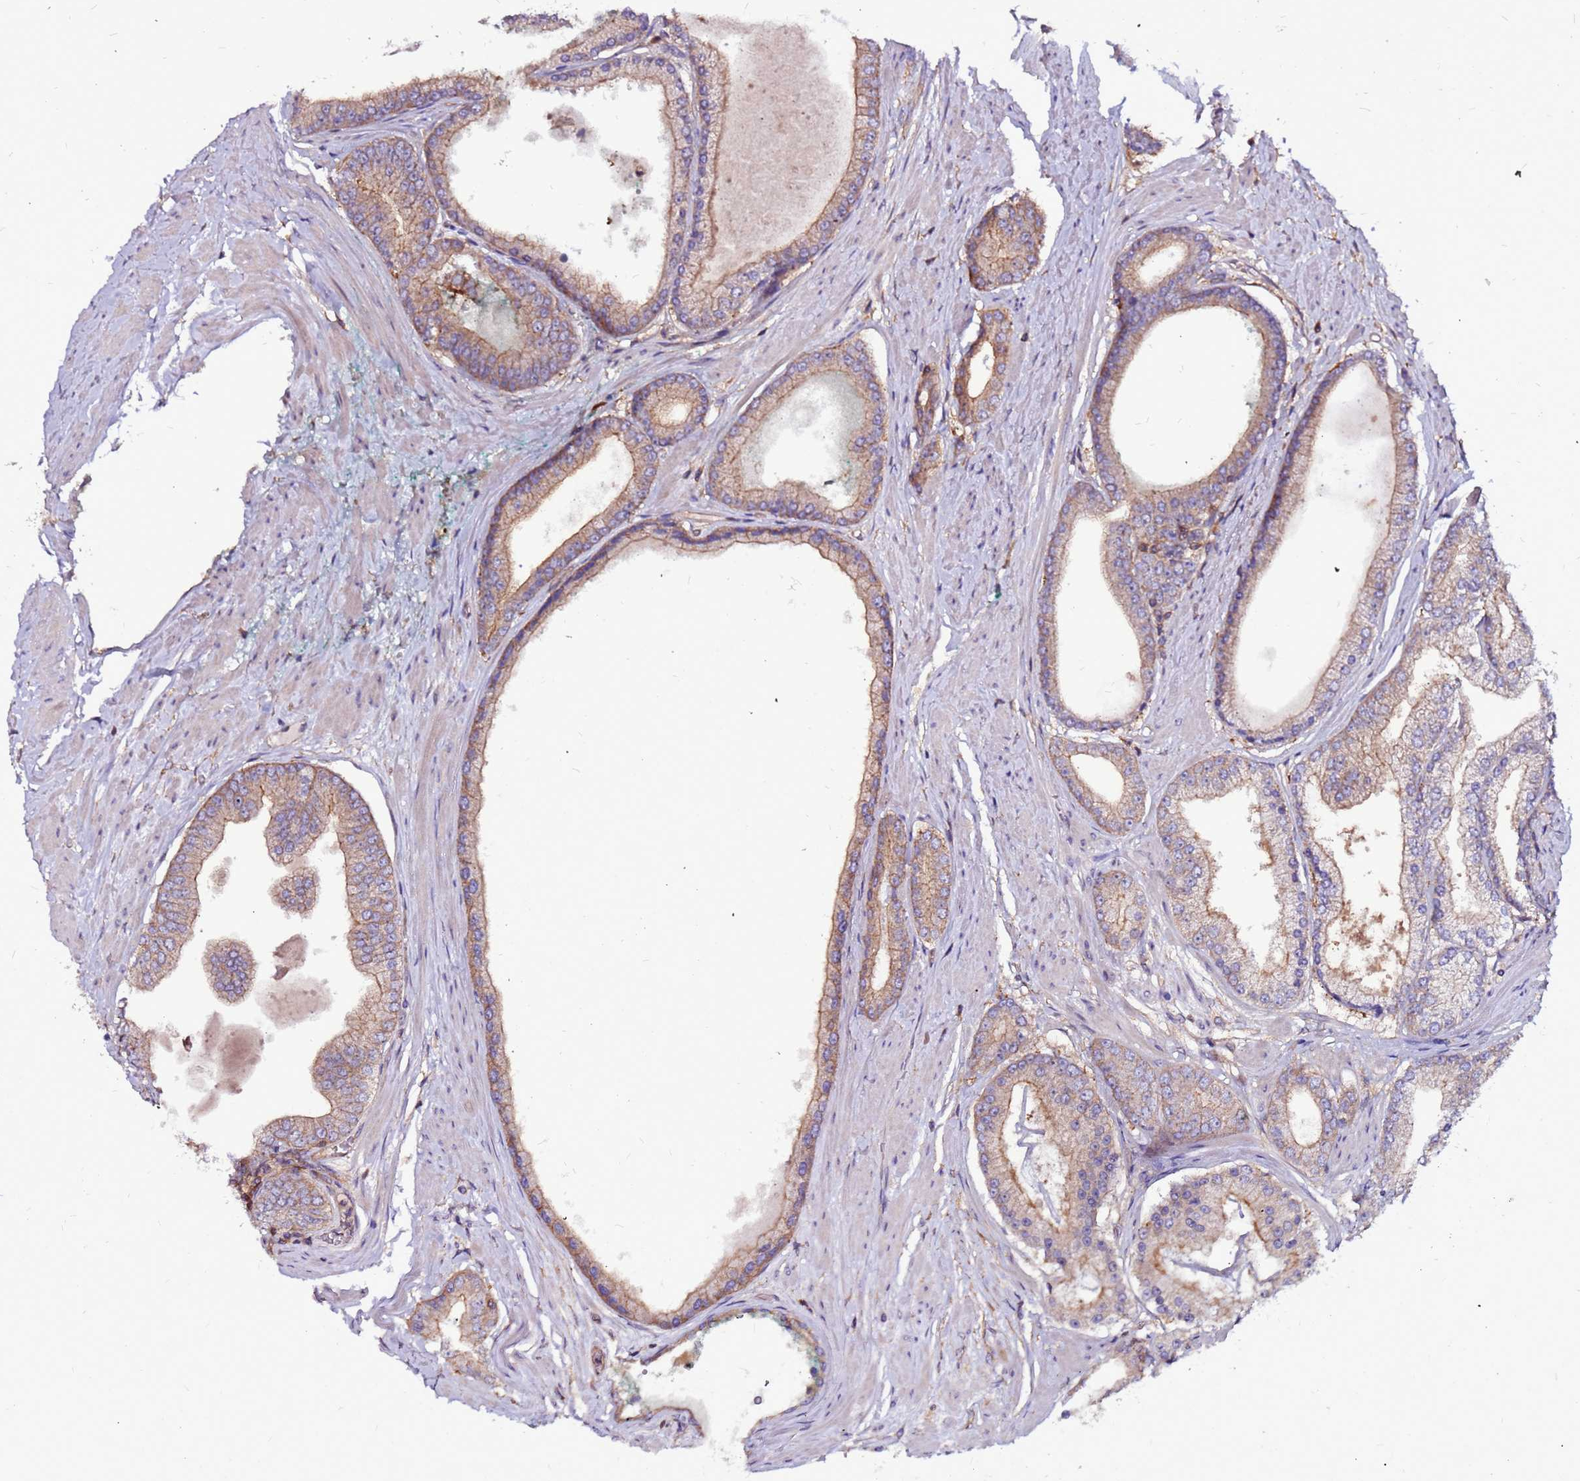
{"staining": {"intensity": "weak", "quantity": "25%-75%", "location": "cytoplasmic/membranous"}, "tissue": "prostate cancer", "cell_type": "Tumor cells", "image_type": "cancer", "snomed": [{"axis": "morphology", "description": "Adenocarcinoma, High grade"}, {"axis": "topography", "description": "Prostate"}], "caption": "Immunohistochemistry (IHC) micrograph of neoplastic tissue: human adenocarcinoma (high-grade) (prostate) stained using immunohistochemistry exhibits low levels of weak protein expression localized specifically in the cytoplasmic/membranous of tumor cells, appearing as a cytoplasmic/membranous brown color.", "gene": "NRN1L", "patient": {"sex": "male", "age": 59}}